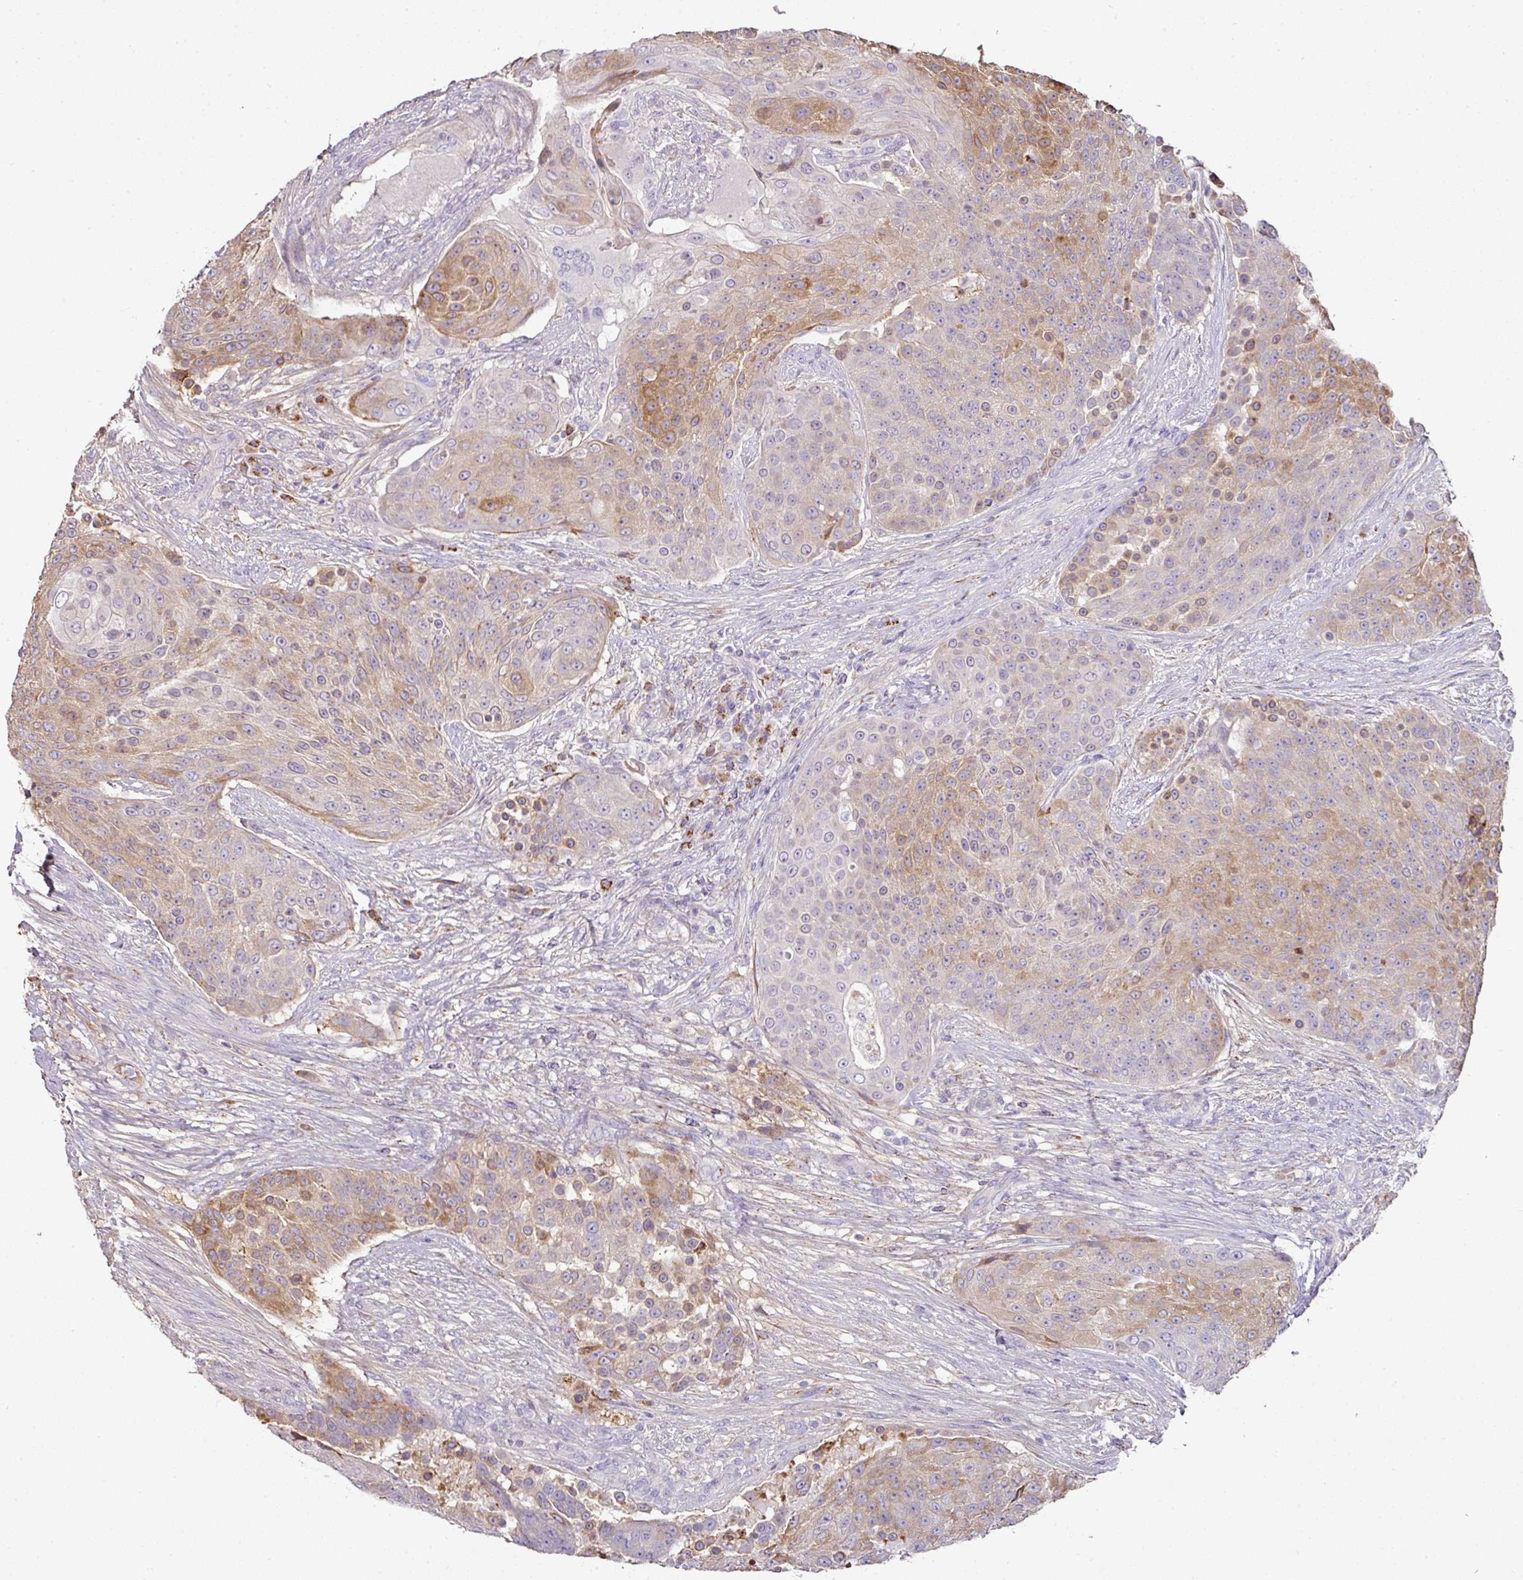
{"staining": {"intensity": "moderate", "quantity": "25%-75%", "location": "cytoplasmic/membranous"}, "tissue": "urothelial cancer", "cell_type": "Tumor cells", "image_type": "cancer", "snomed": [{"axis": "morphology", "description": "Urothelial carcinoma, High grade"}, {"axis": "topography", "description": "Urinary bladder"}], "caption": "A micrograph of human urothelial cancer stained for a protein displays moderate cytoplasmic/membranous brown staining in tumor cells.", "gene": "CCZ1", "patient": {"sex": "female", "age": 63}}